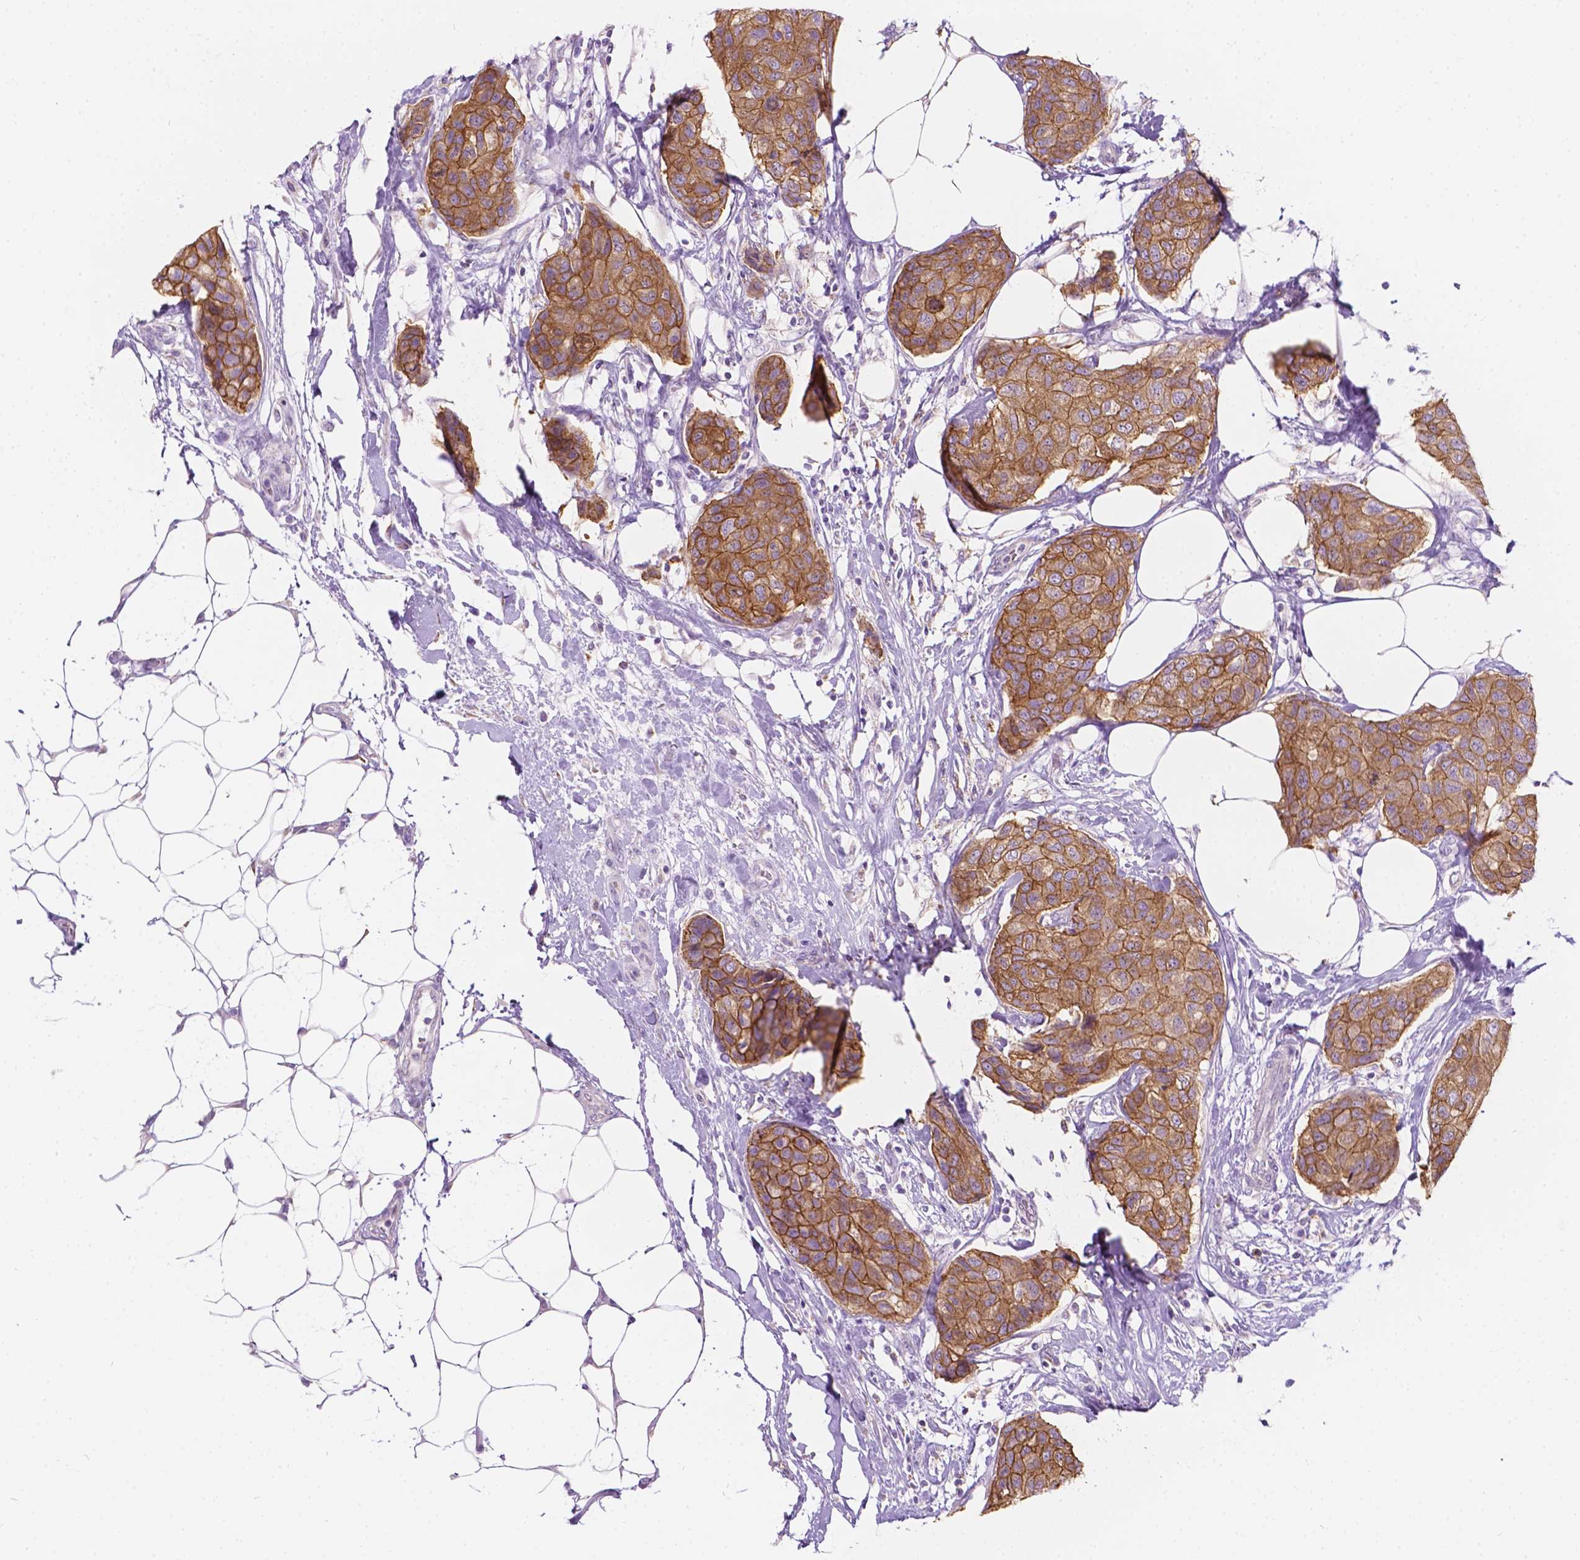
{"staining": {"intensity": "moderate", "quantity": ">75%", "location": "cytoplasmic/membranous"}, "tissue": "breast cancer", "cell_type": "Tumor cells", "image_type": "cancer", "snomed": [{"axis": "morphology", "description": "Duct carcinoma"}, {"axis": "topography", "description": "Breast"}], "caption": "Intraductal carcinoma (breast) stained with a protein marker exhibits moderate staining in tumor cells.", "gene": "NOS1AP", "patient": {"sex": "female", "age": 80}}